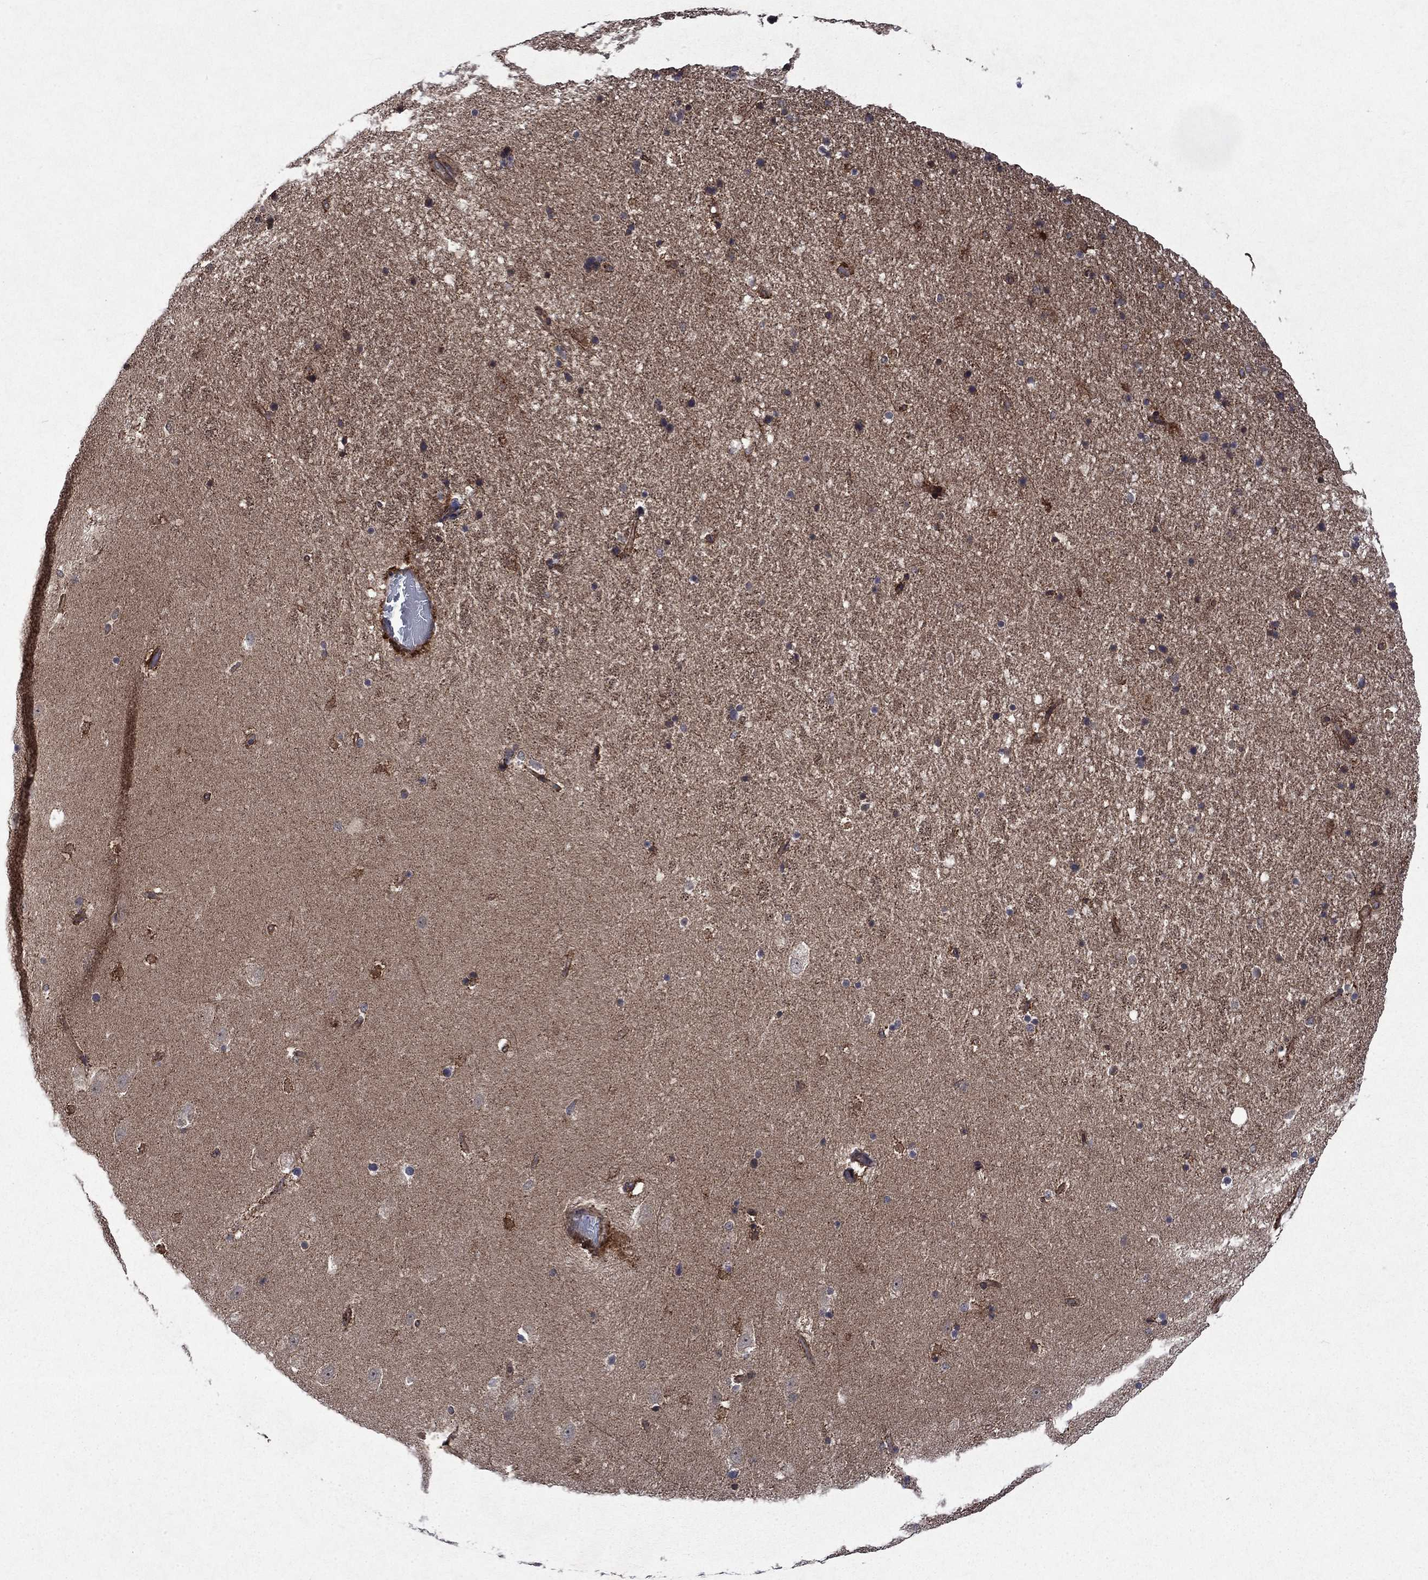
{"staining": {"intensity": "negative", "quantity": "none", "location": "none"}, "tissue": "hippocampus", "cell_type": "Glial cells", "image_type": "normal", "snomed": [{"axis": "morphology", "description": "Normal tissue, NOS"}, {"axis": "topography", "description": "Hippocampus"}], "caption": "DAB (3,3'-diaminobenzidine) immunohistochemical staining of unremarkable human hippocampus reveals no significant expression in glial cells.", "gene": "TMEM33", "patient": {"sex": "male", "age": 49}}